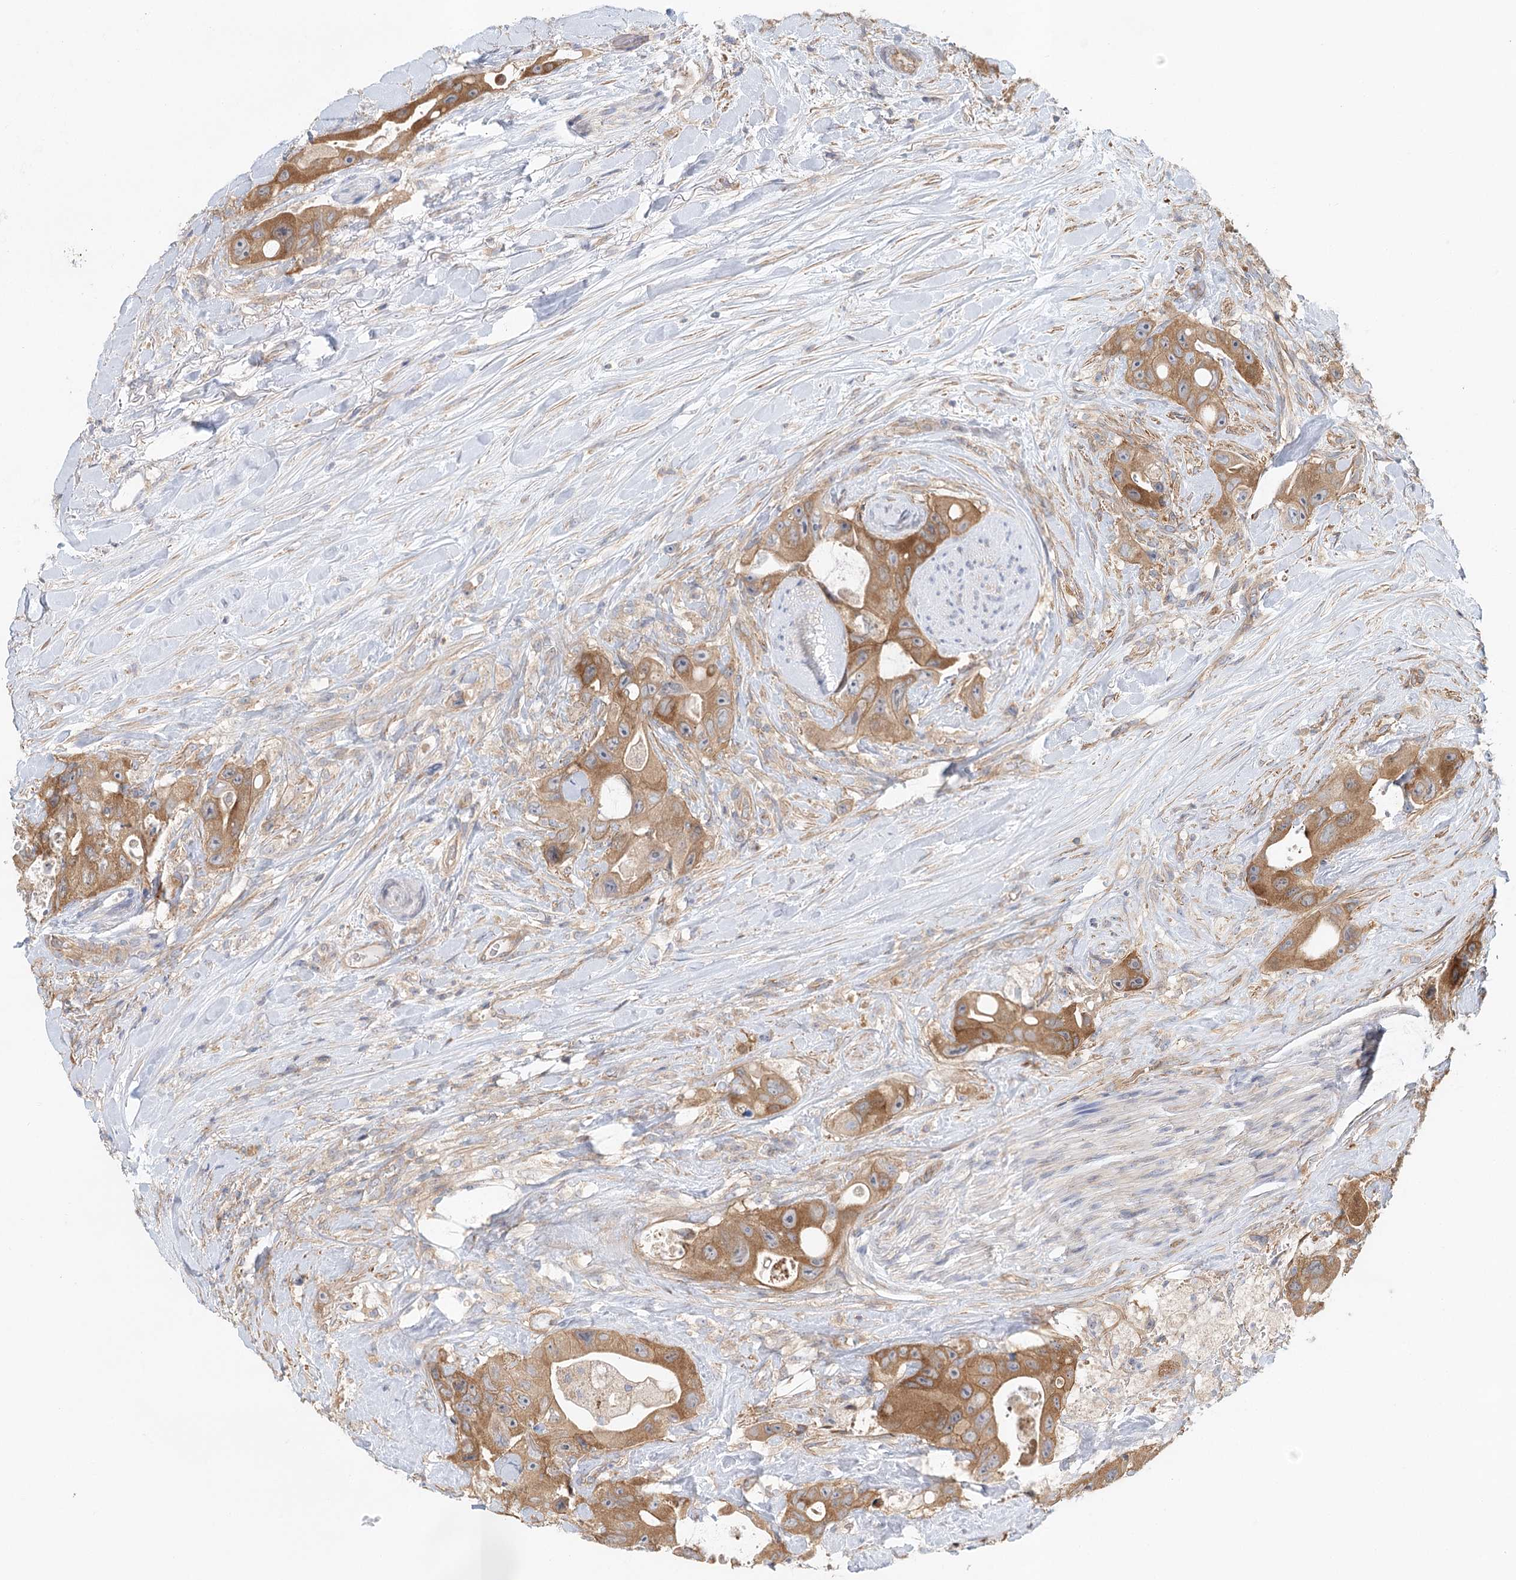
{"staining": {"intensity": "moderate", "quantity": ">75%", "location": "cytoplasmic/membranous"}, "tissue": "colorectal cancer", "cell_type": "Tumor cells", "image_type": "cancer", "snomed": [{"axis": "morphology", "description": "Adenocarcinoma, NOS"}, {"axis": "topography", "description": "Colon"}], "caption": "Adenocarcinoma (colorectal) tissue exhibits moderate cytoplasmic/membranous expression in approximately >75% of tumor cells, visualized by immunohistochemistry.", "gene": "UMPS", "patient": {"sex": "female", "age": 46}}